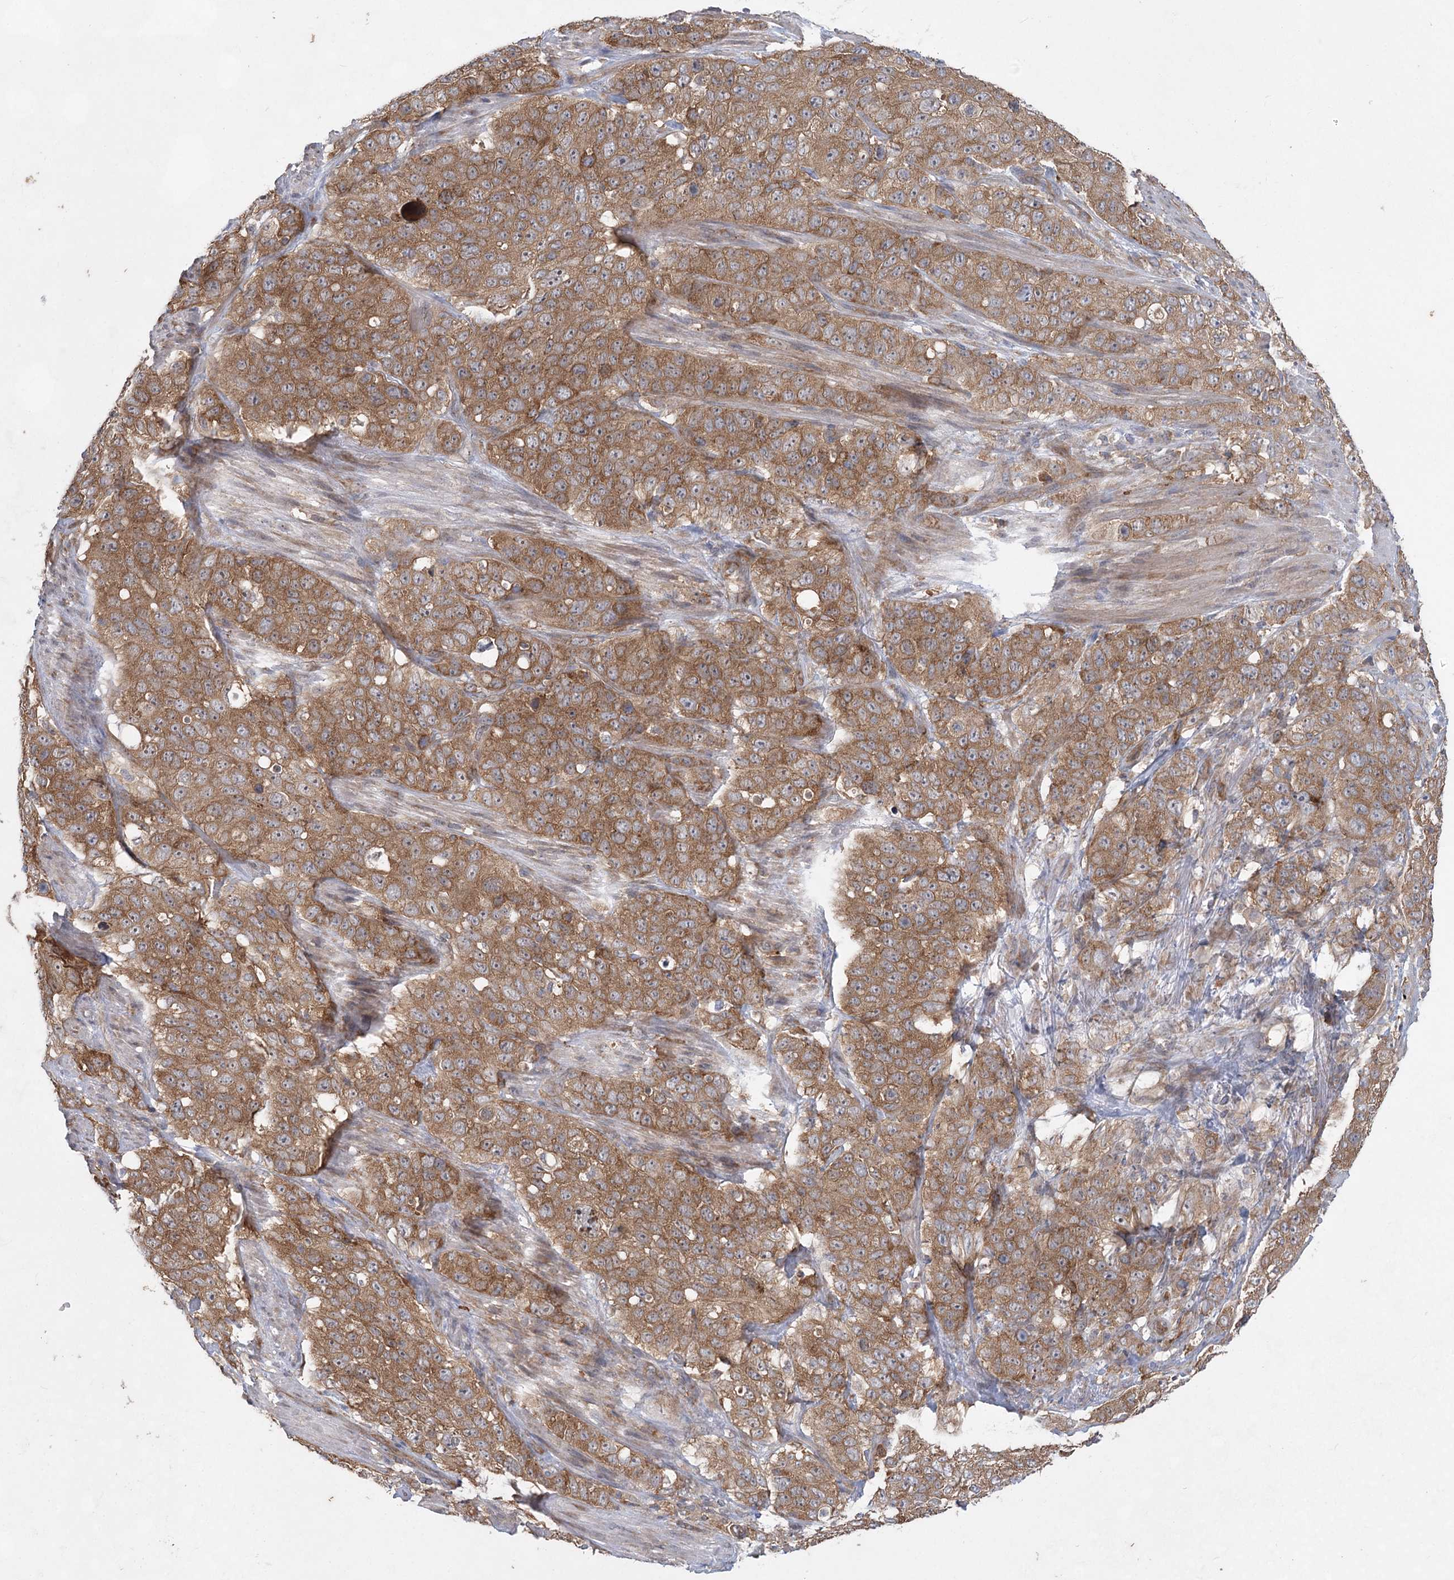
{"staining": {"intensity": "moderate", "quantity": ">75%", "location": "cytoplasmic/membranous"}, "tissue": "stomach cancer", "cell_type": "Tumor cells", "image_type": "cancer", "snomed": [{"axis": "morphology", "description": "Adenocarcinoma, NOS"}, {"axis": "topography", "description": "Stomach"}], "caption": "There is medium levels of moderate cytoplasmic/membranous positivity in tumor cells of stomach adenocarcinoma, as demonstrated by immunohistochemical staining (brown color).", "gene": "EIF3A", "patient": {"sex": "male", "age": 48}}